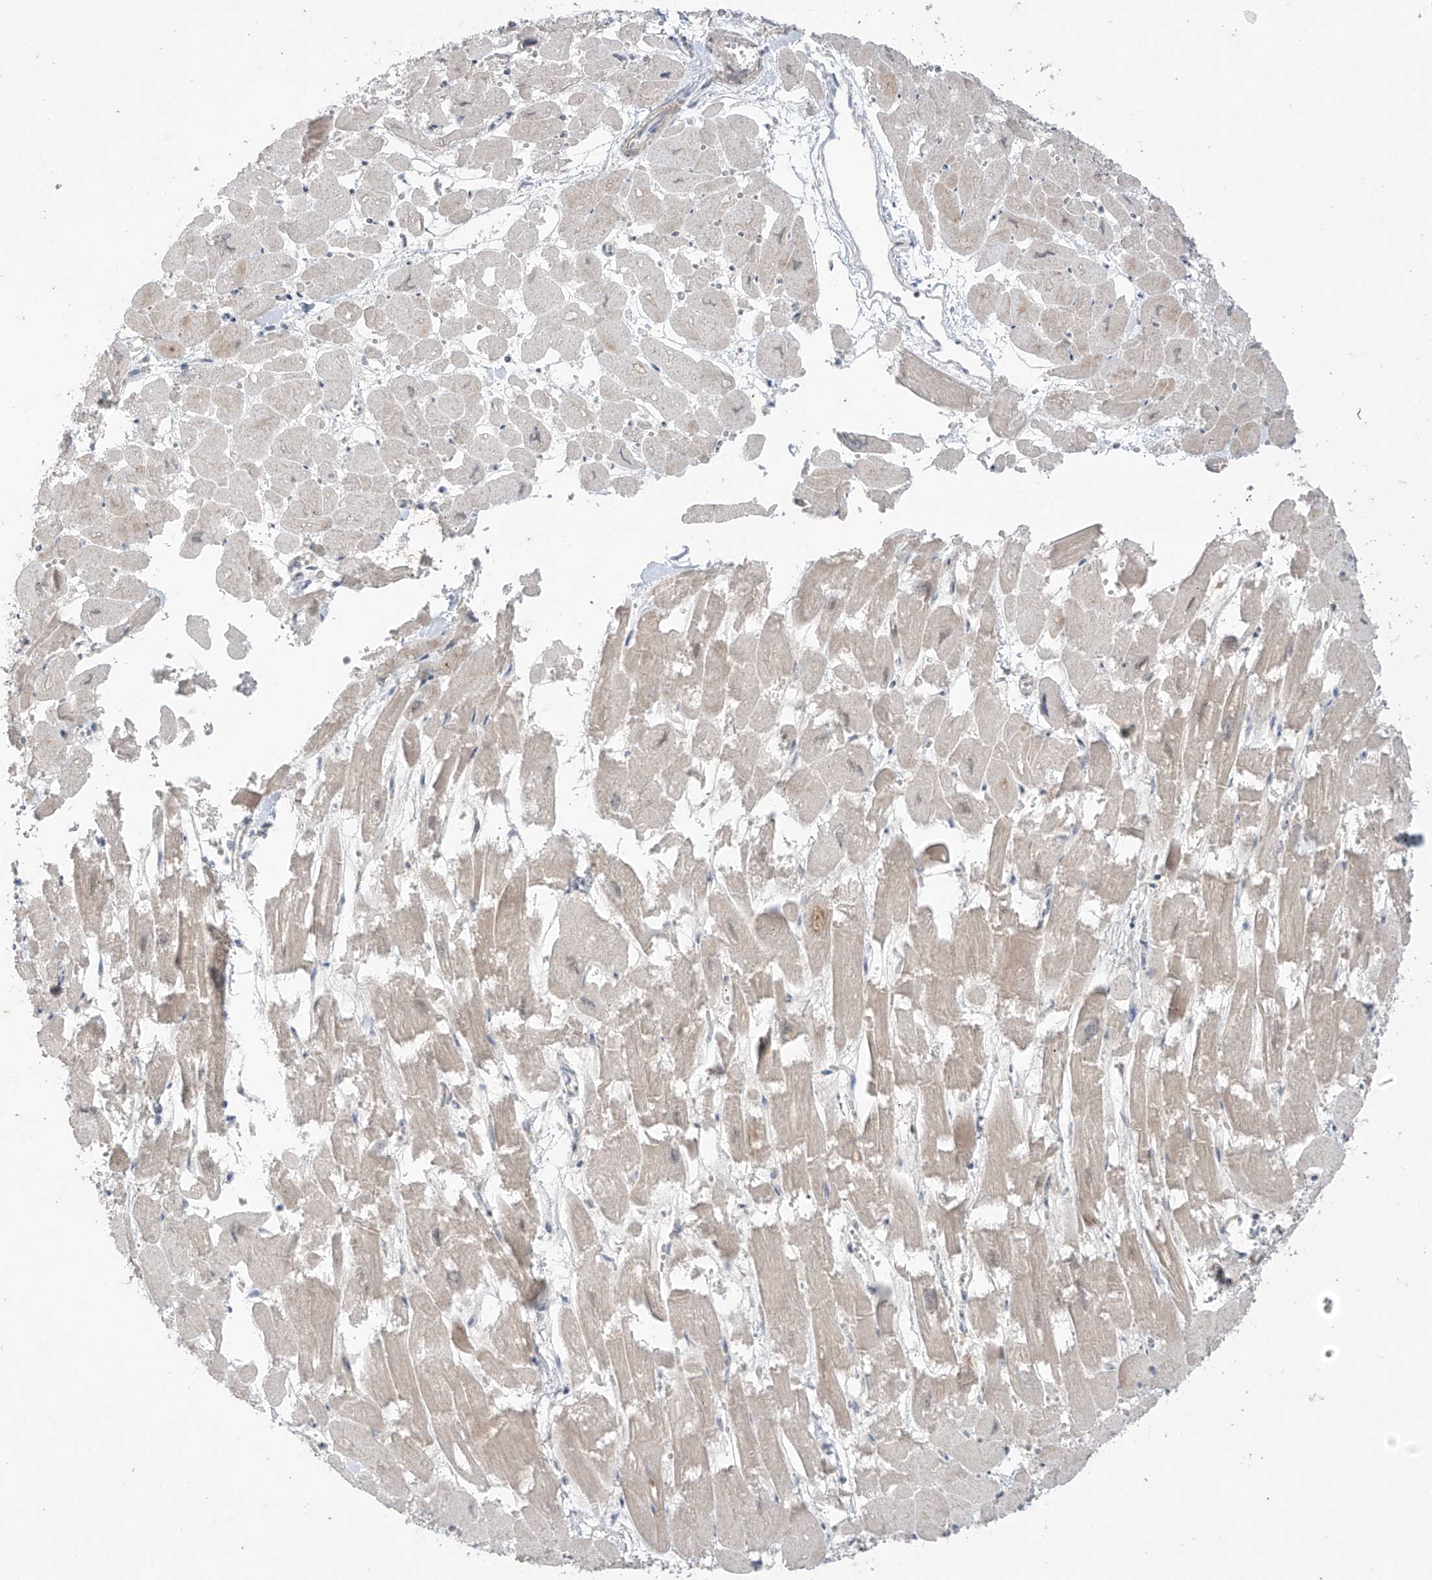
{"staining": {"intensity": "moderate", "quantity": "<25%", "location": "cytoplasmic/membranous"}, "tissue": "heart muscle", "cell_type": "Cardiomyocytes", "image_type": "normal", "snomed": [{"axis": "morphology", "description": "Normal tissue, NOS"}, {"axis": "topography", "description": "Heart"}], "caption": "IHC image of unremarkable human heart muscle stained for a protein (brown), which demonstrates low levels of moderate cytoplasmic/membranous expression in about <25% of cardiomyocytes.", "gene": "OGT", "patient": {"sex": "male", "age": 54}}